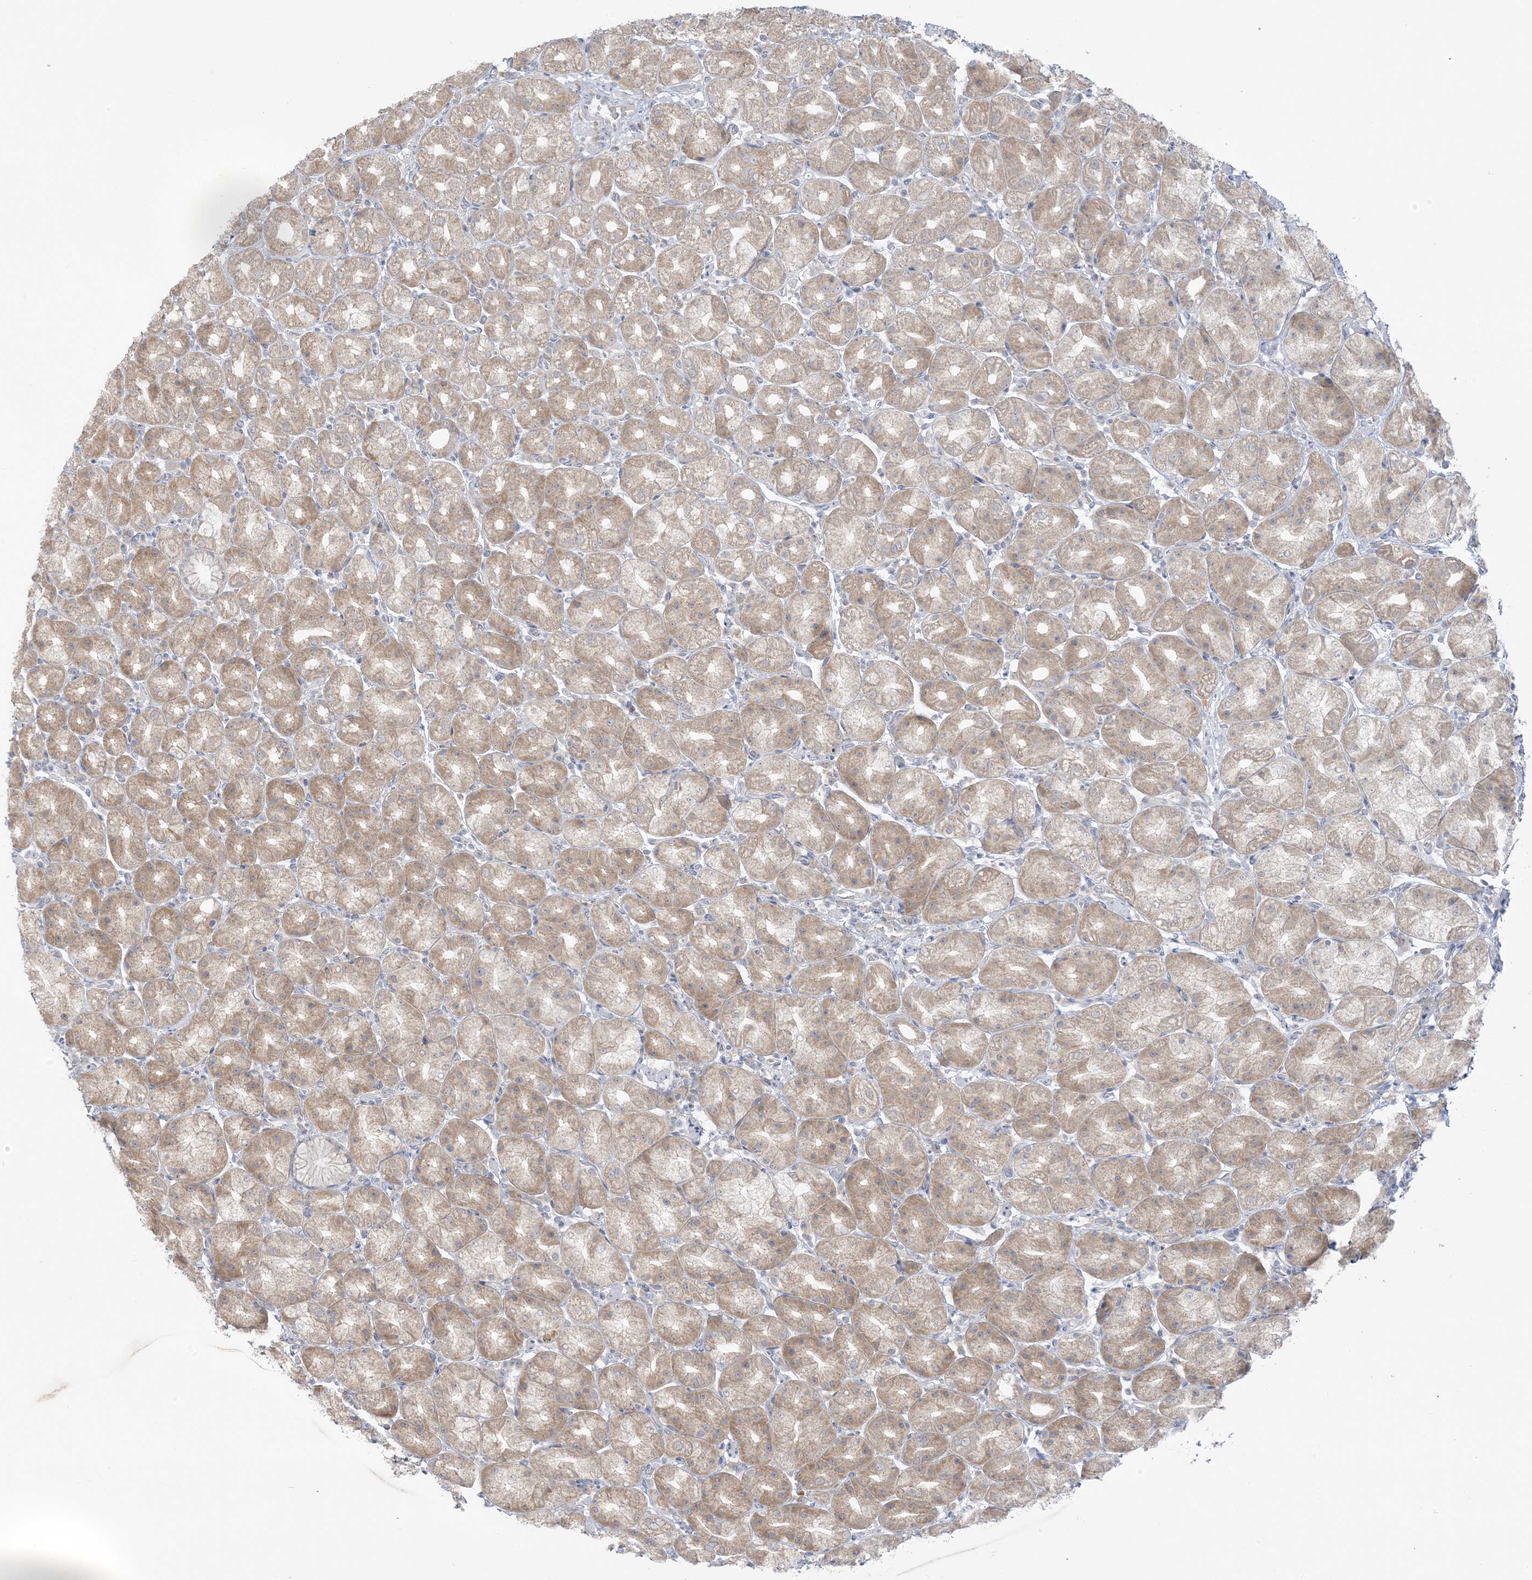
{"staining": {"intensity": "moderate", "quantity": ">75%", "location": "cytoplasmic/membranous"}, "tissue": "stomach", "cell_type": "Glandular cells", "image_type": "normal", "snomed": [{"axis": "morphology", "description": "Normal tissue, NOS"}, {"axis": "topography", "description": "Stomach, upper"}], "caption": "Normal stomach exhibits moderate cytoplasmic/membranous expression in about >75% of glandular cells Nuclei are stained in blue..", "gene": "EEFSEC", "patient": {"sex": "male", "age": 68}}